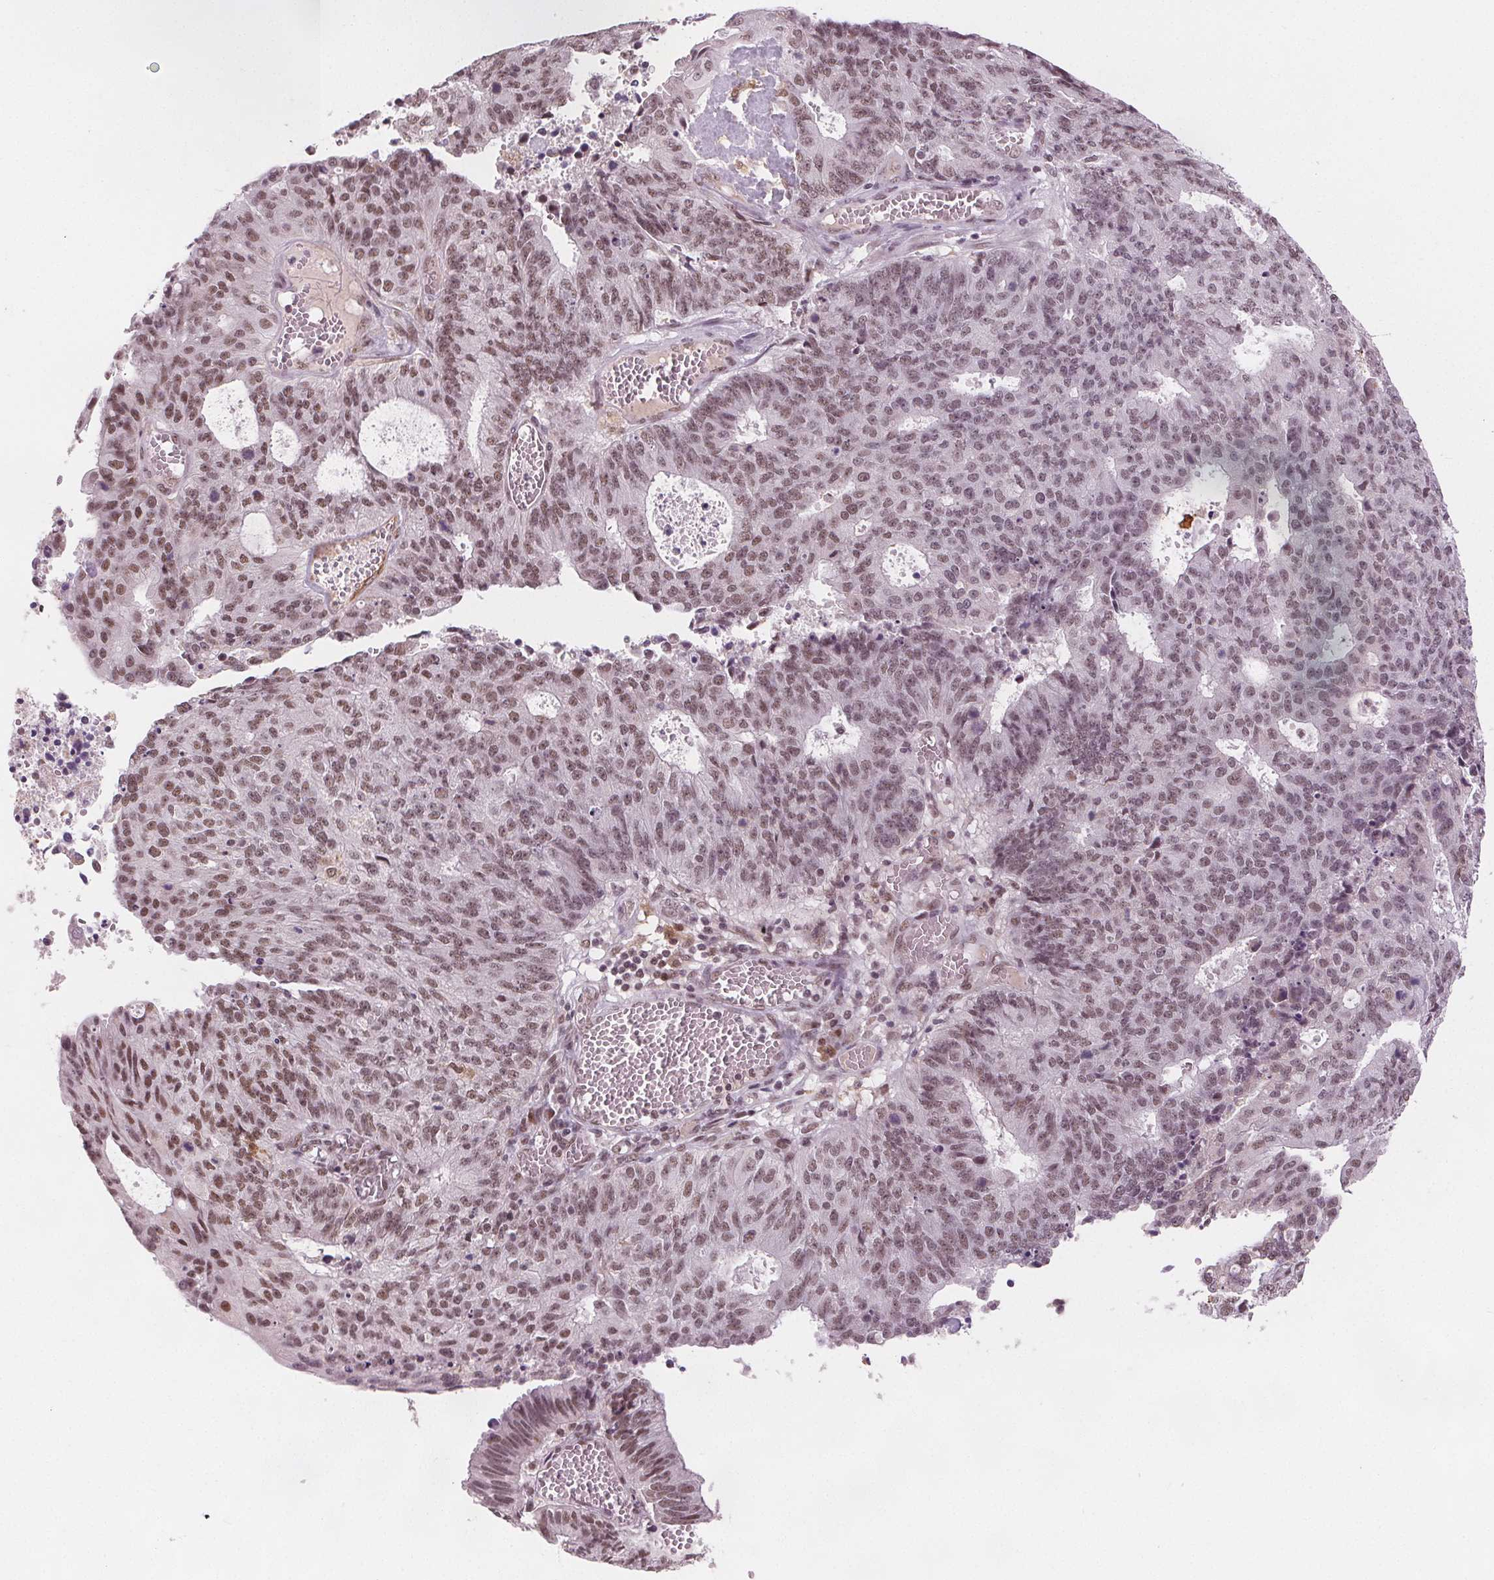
{"staining": {"intensity": "moderate", "quantity": ">75%", "location": "nuclear"}, "tissue": "endometrial cancer", "cell_type": "Tumor cells", "image_type": "cancer", "snomed": [{"axis": "morphology", "description": "Adenocarcinoma, NOS"}, {"axis": "topography", "description": "Endometrium"}], "caption": "Immunohistochemistry (DAB) staining of human endometrial cancer displays moderate nuclear protein staining in approximately >75% of tumor cells. (Stains: DAB (3,3'-diaminobenzidine) in brown, nuclei in blue, Microscopy: brightfield microscopy at high magnification).", "gene": "DPM2", "patient": {"sex": "female", "age": 82}}